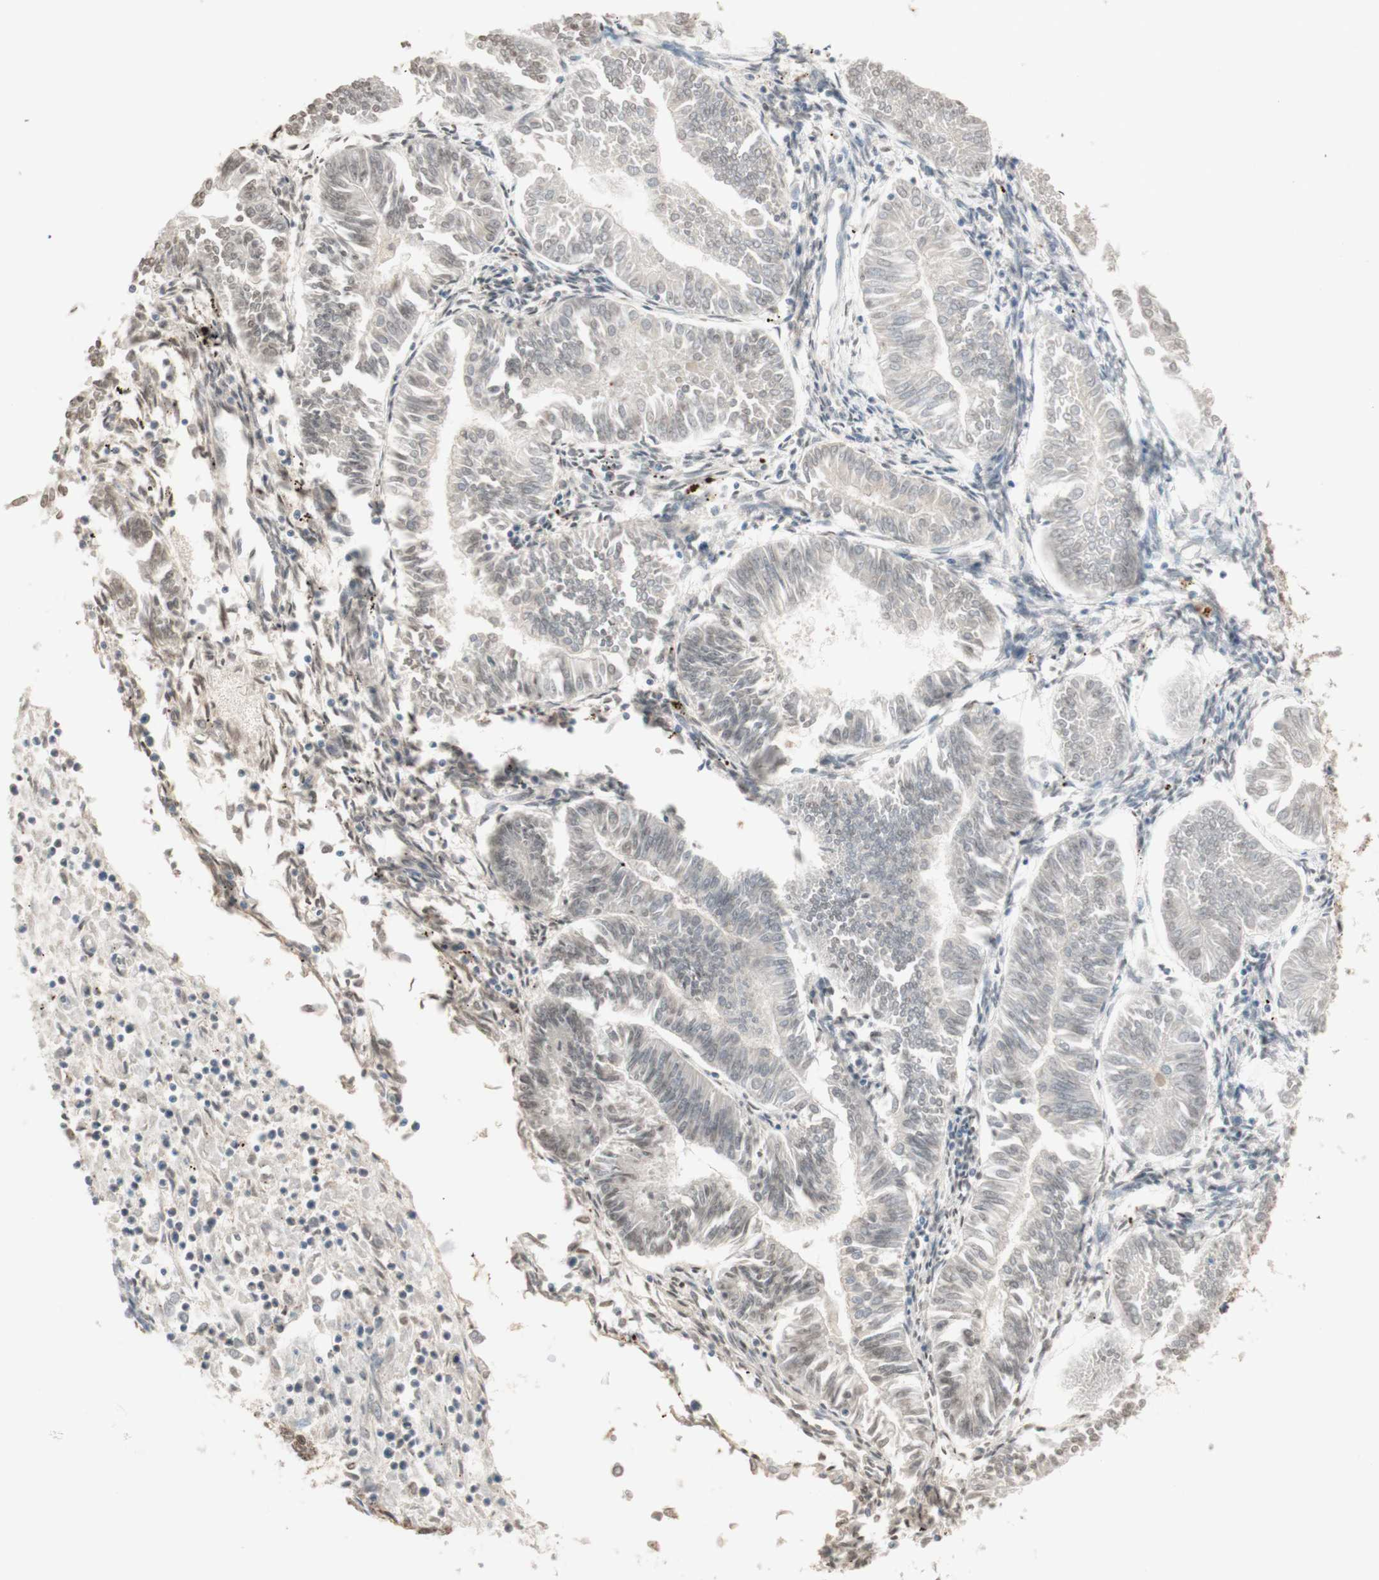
{"staining": {"intensity": "weak", "quantity": "25%-75%", "location": "cytoplasmic/membranous"}, "tissue": "endometrial cancer", "cell_type": "Tumor cells", "image_type": "cancer", "snomed": [{"axis": "morphology", "description": "Adenocarcinoma, NOS"}, {"axis": "topography", "description": "Endometrium"}], "caption": "Protein expression analysis of endometrial cancer exhibits weak cytoplasmic/membranous expression in about 25%-75% of tumor cells. The staining is performed using DAB brown chromogen to label protein expression. The nuclei are counter-stained blue using hematoxylin.", "gene": "CYLD", "patient": {"sex": "female", "age": 53}}